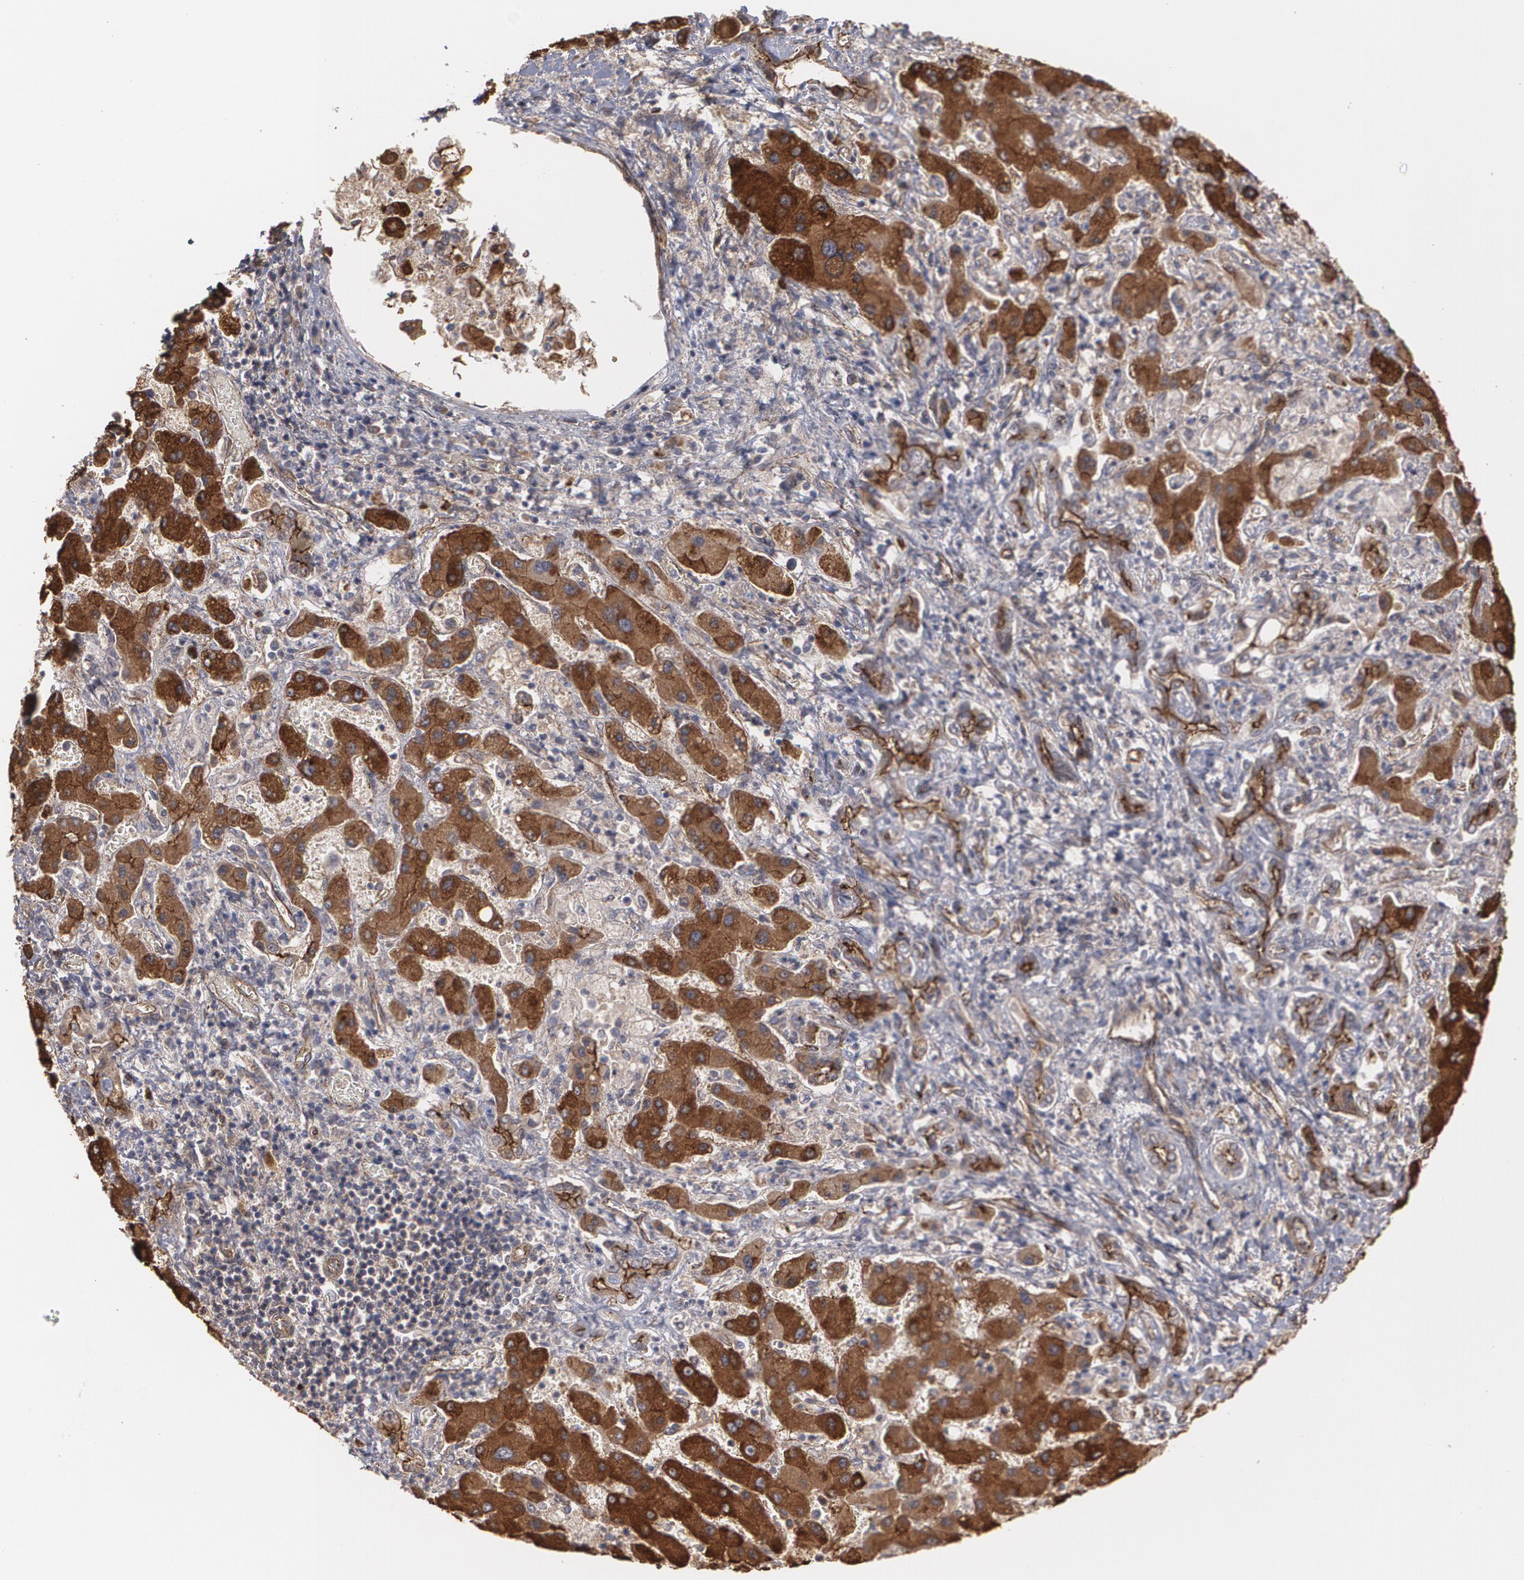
{"staining": {"intensity": "strong", "quantity": ">75%", "location": "cytoplasmic/membranous"}, "tissue": "liver cancer", "cell_type": "Tumor cells", "image_type": "cancer", "snomed": [{"axis": "morphology", "description": "Cholangiocarcinoma"}, {"axis": "topography", "description": "Liver"}], "caption": "Protein analysis of liver cancer (cholangiocarcinoma) tissue shows strong cytoplasmic/membranous staining in about >75% of tumor cells.", "gene": "TJP1", "patient": {"sex": "male", "age": 50}}